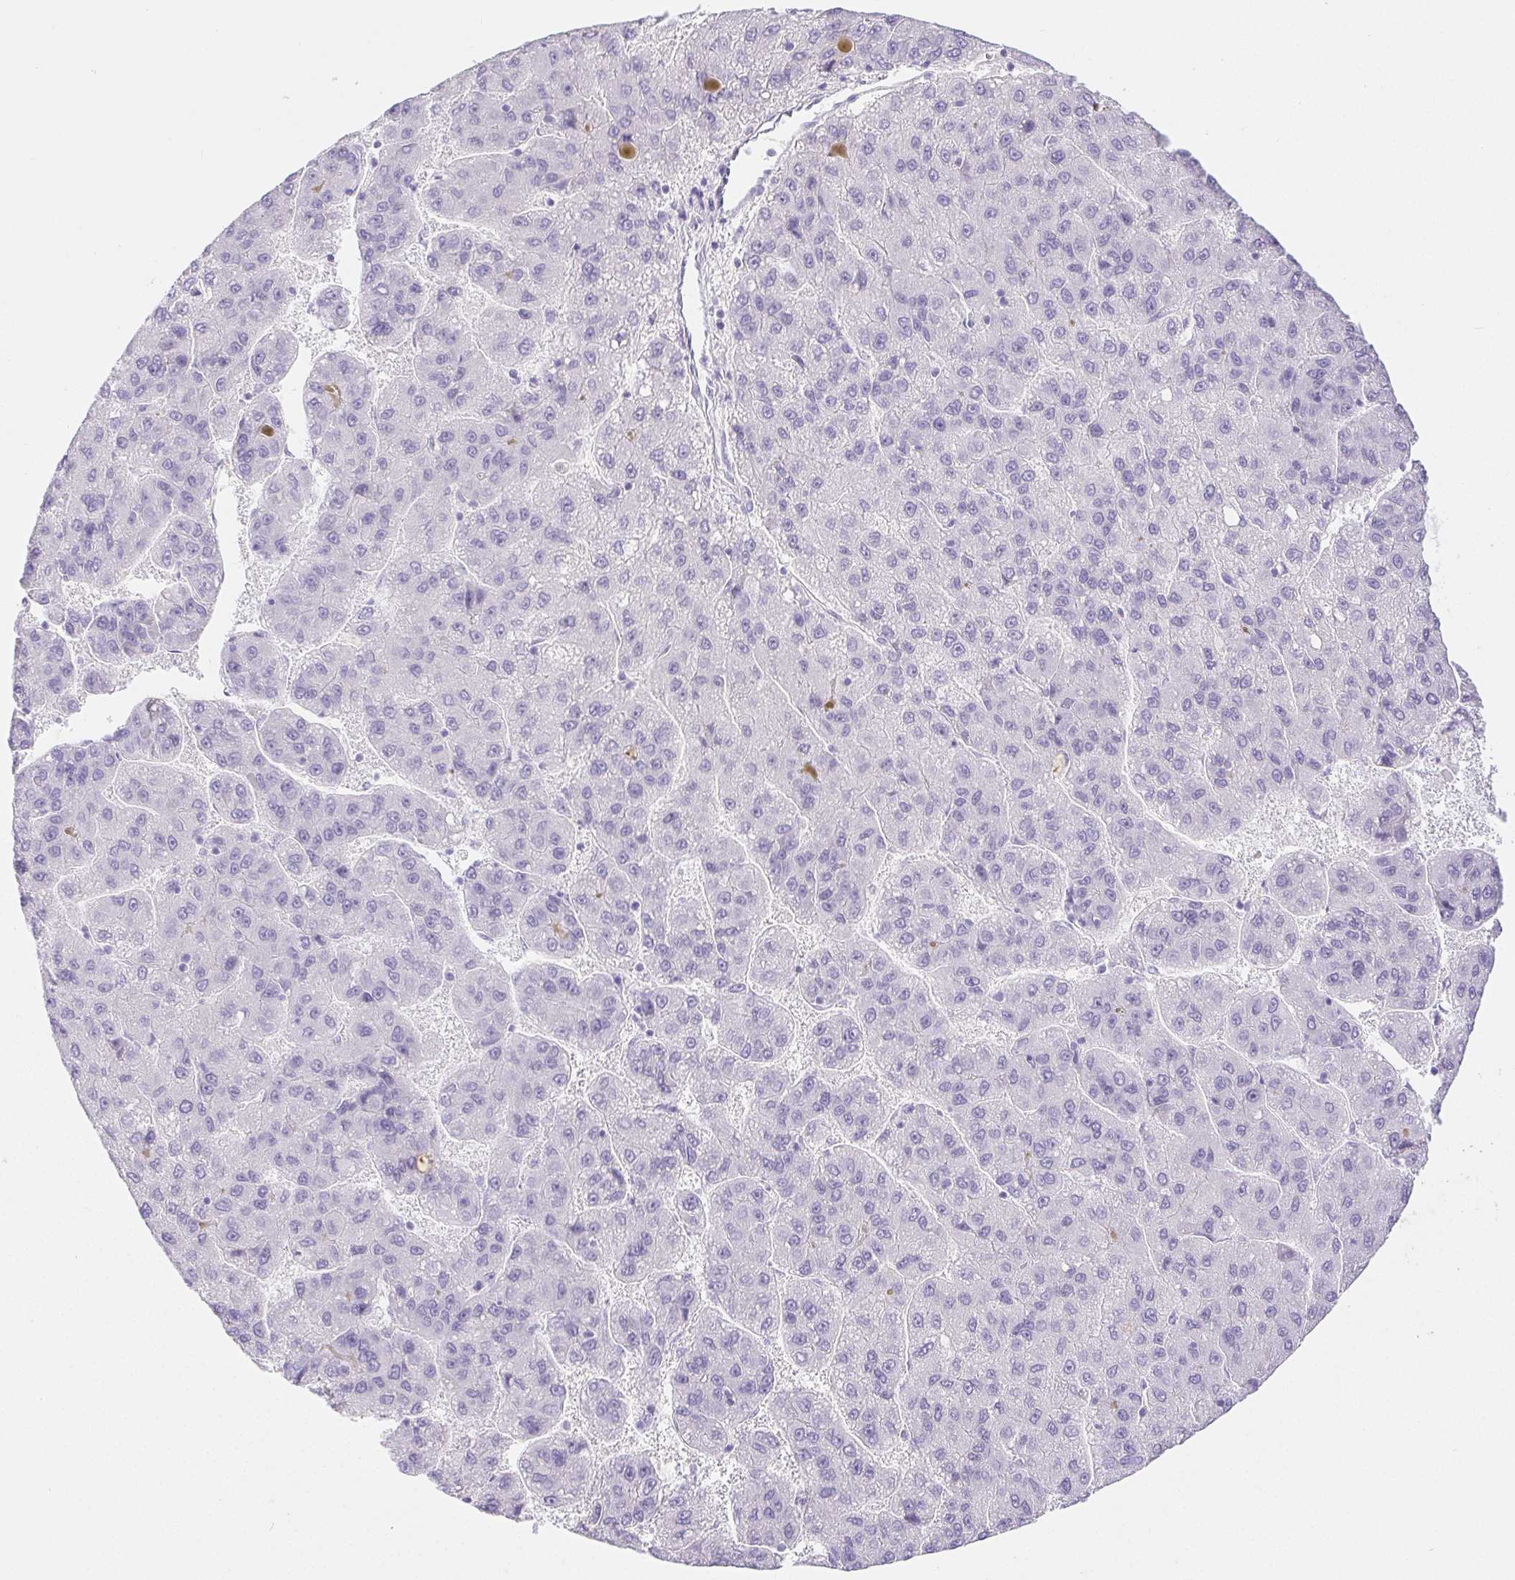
{"staining": {"intensity": "negative", "quantity": "none", "location": "none"}, "tissue": "liver cancer", "cell_type": "Tumor cells", "image_type": "cancer", "snomed": [{"axis": "morphology", "description": "Carcinoma, Hepatocellular, NOS"}, {"axis": "topography", "description": "Liver"}], "caption": "An IHC histopathology image of liver cancer is shown. There is no staining in tumor cells of liver cancer. The staining is performed using DAB brown chromogen with nuclei counter-stained in using hematoxylin.", "gene": "PNLIP", "patient": {"sex": "female", "age": 82}}